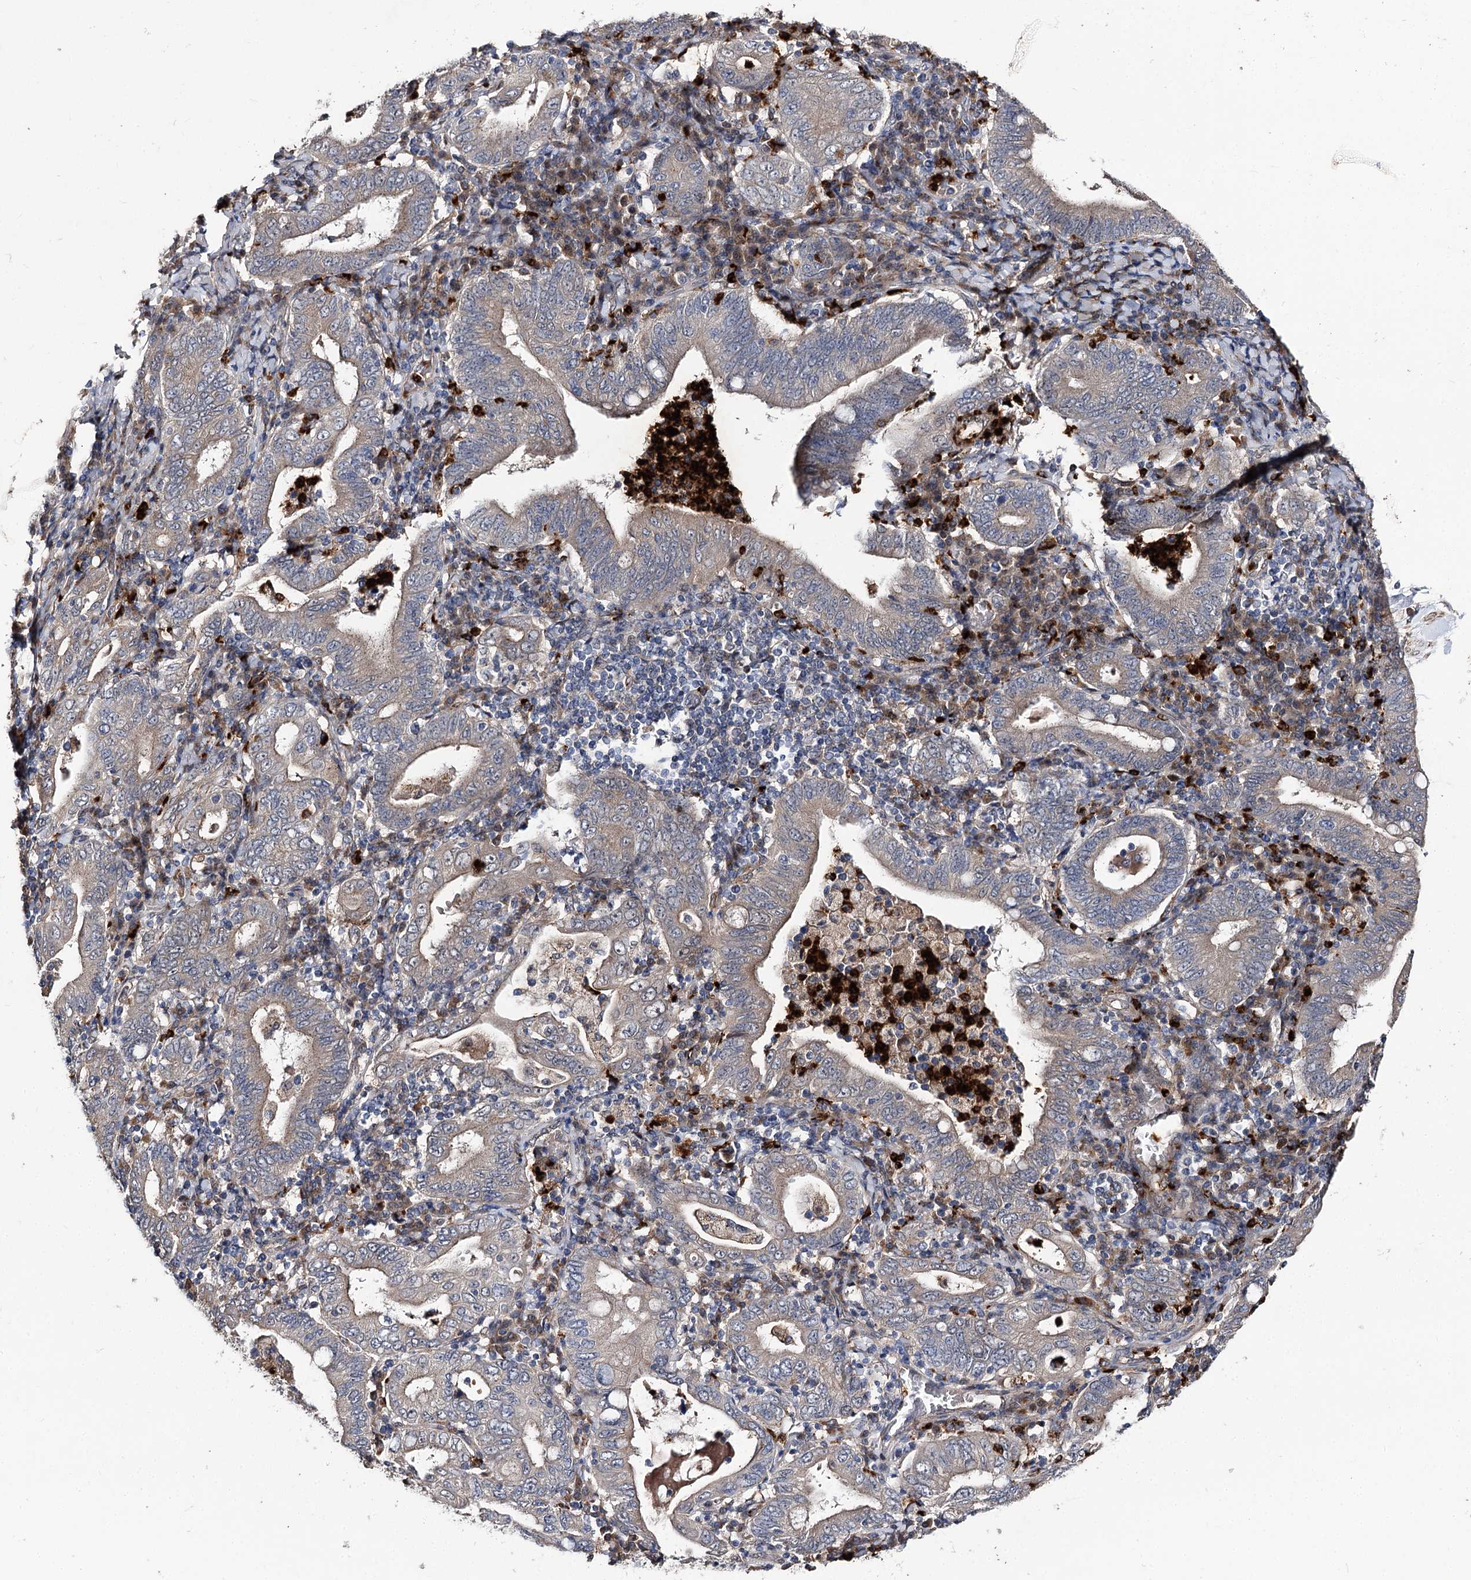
{"staining": {"intensity": "negative", "quantity": "none", "location": "none"}, "tissue": "stomach cancer", "cell_type": "Tumor cells", "image_type": "cancer", "snomed": [{"axis": "morphology", "description": "Normal tissue, NOS"}, {"axis": "morphology", "description": "Adenocarcinoma, NOS"}, {"axis": "topography", "description": "Esophagus"}, {"axis": "topography", "description": "Stomach, upper"}, {"axis": "topography", "description": "Peripheral nerve tissue"}], "caption": "IHC photomicrograph of stomach cancer (adenocarcinoma) stained for a protein (brown), which demonstrates no expression in tumor cells.", "gene": "MINDY3", "patient": {"sex": "male", "age": 62}}